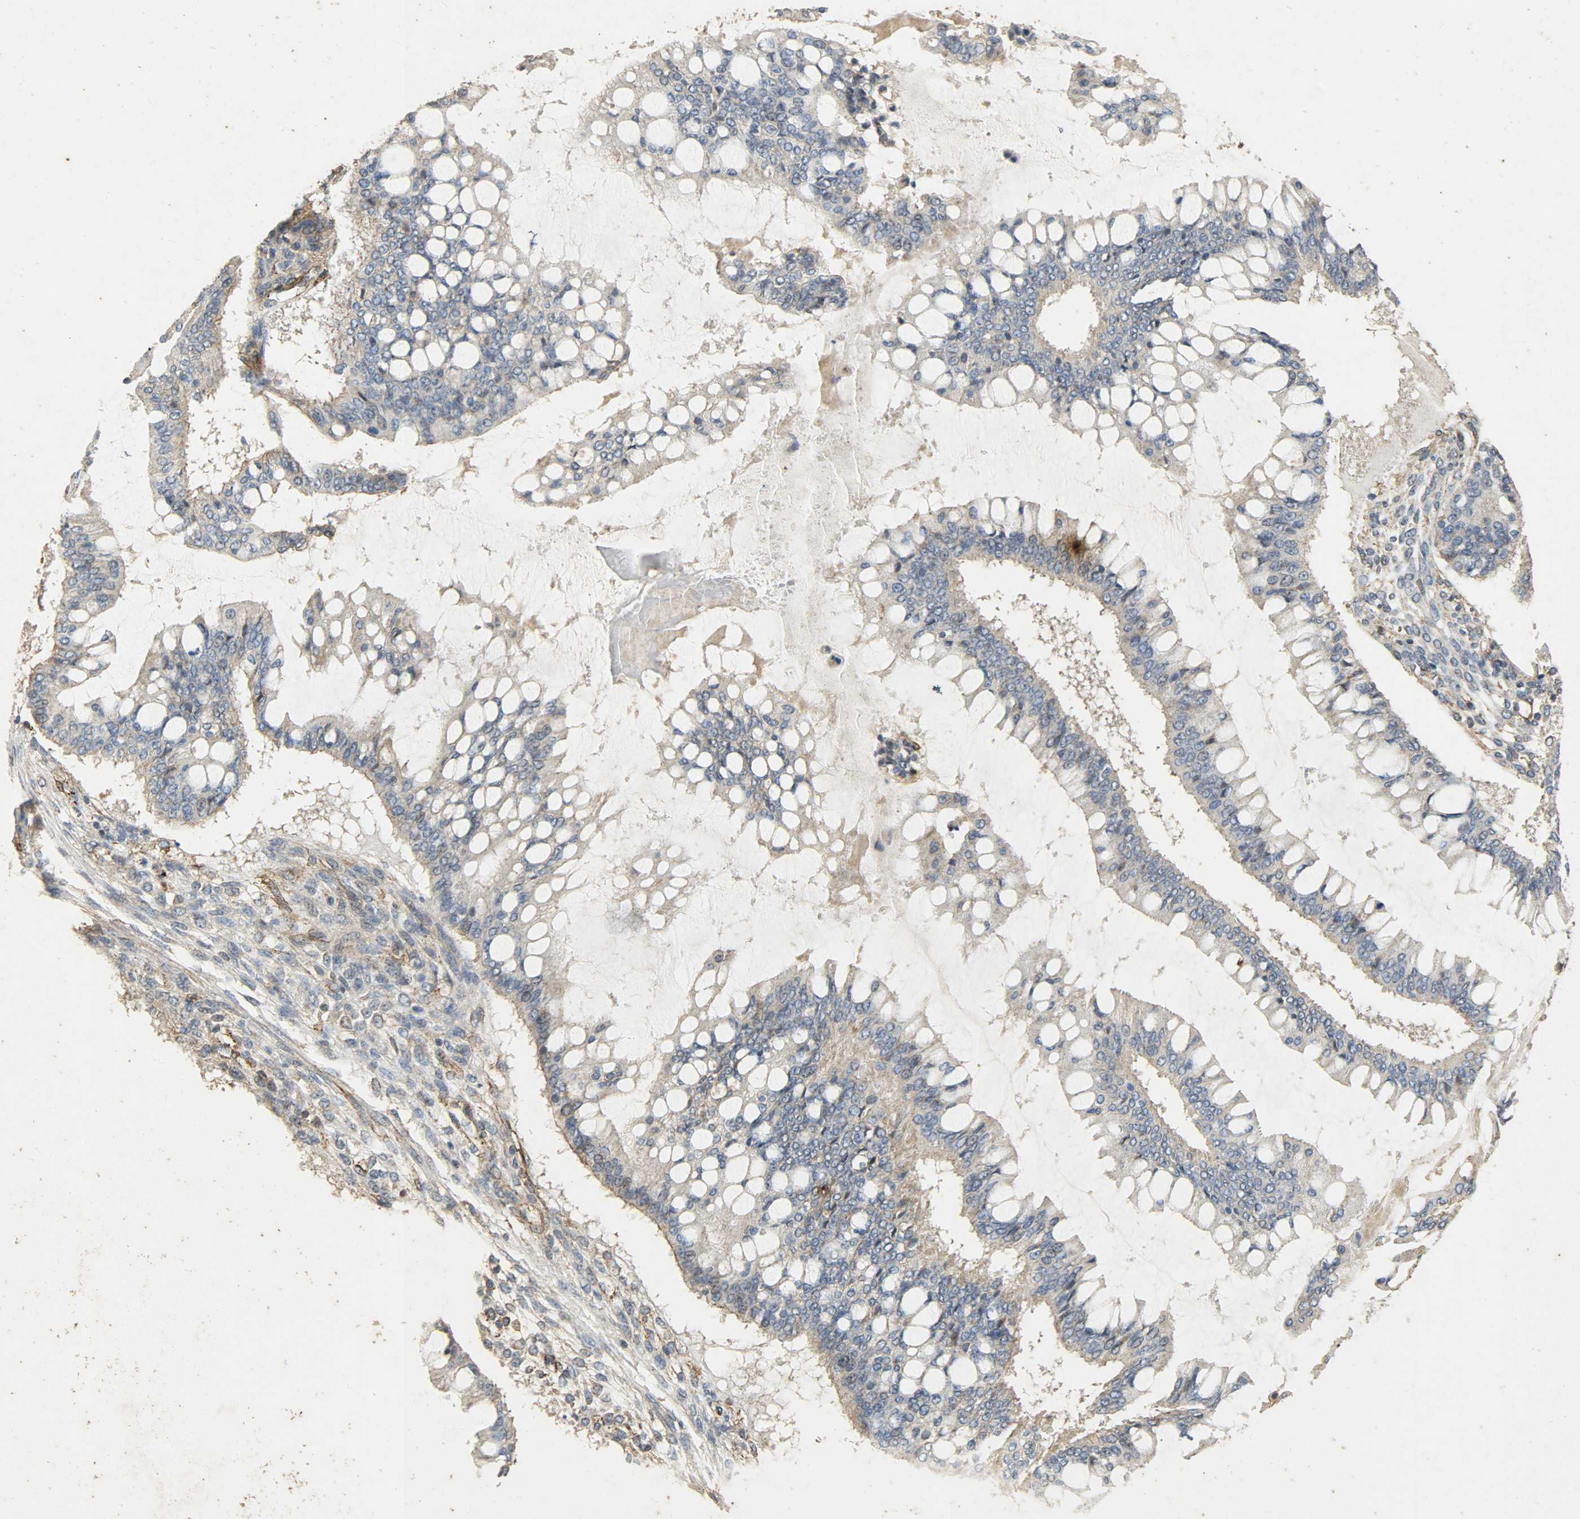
{"staining": {"intensity": "weak", "quantity": "25%-75%", "location": "cytoplasmic/membranous"}, "tissue": "ovarian cancer", "cell_type": "Tumor cells", "image_type": "cancer", "snomed": [{"axis": "morphology", "description": "Cystadenocarcinoma, mucinous, NOS"}, {"axis": "topography", "description": "Ovary"}], "caption": "Immunohistochemistry (IHC) (DAB (3,3'-diaminobenzidine)) staining of ovarian cancer (mucinous cystadenocarcinoma) displays weak cytoplasmic/membranous protein expression in approximately 25%-75% of tumor cells.", "gene": "TPM4", "patient": {"sex": "female", "age": 73}}